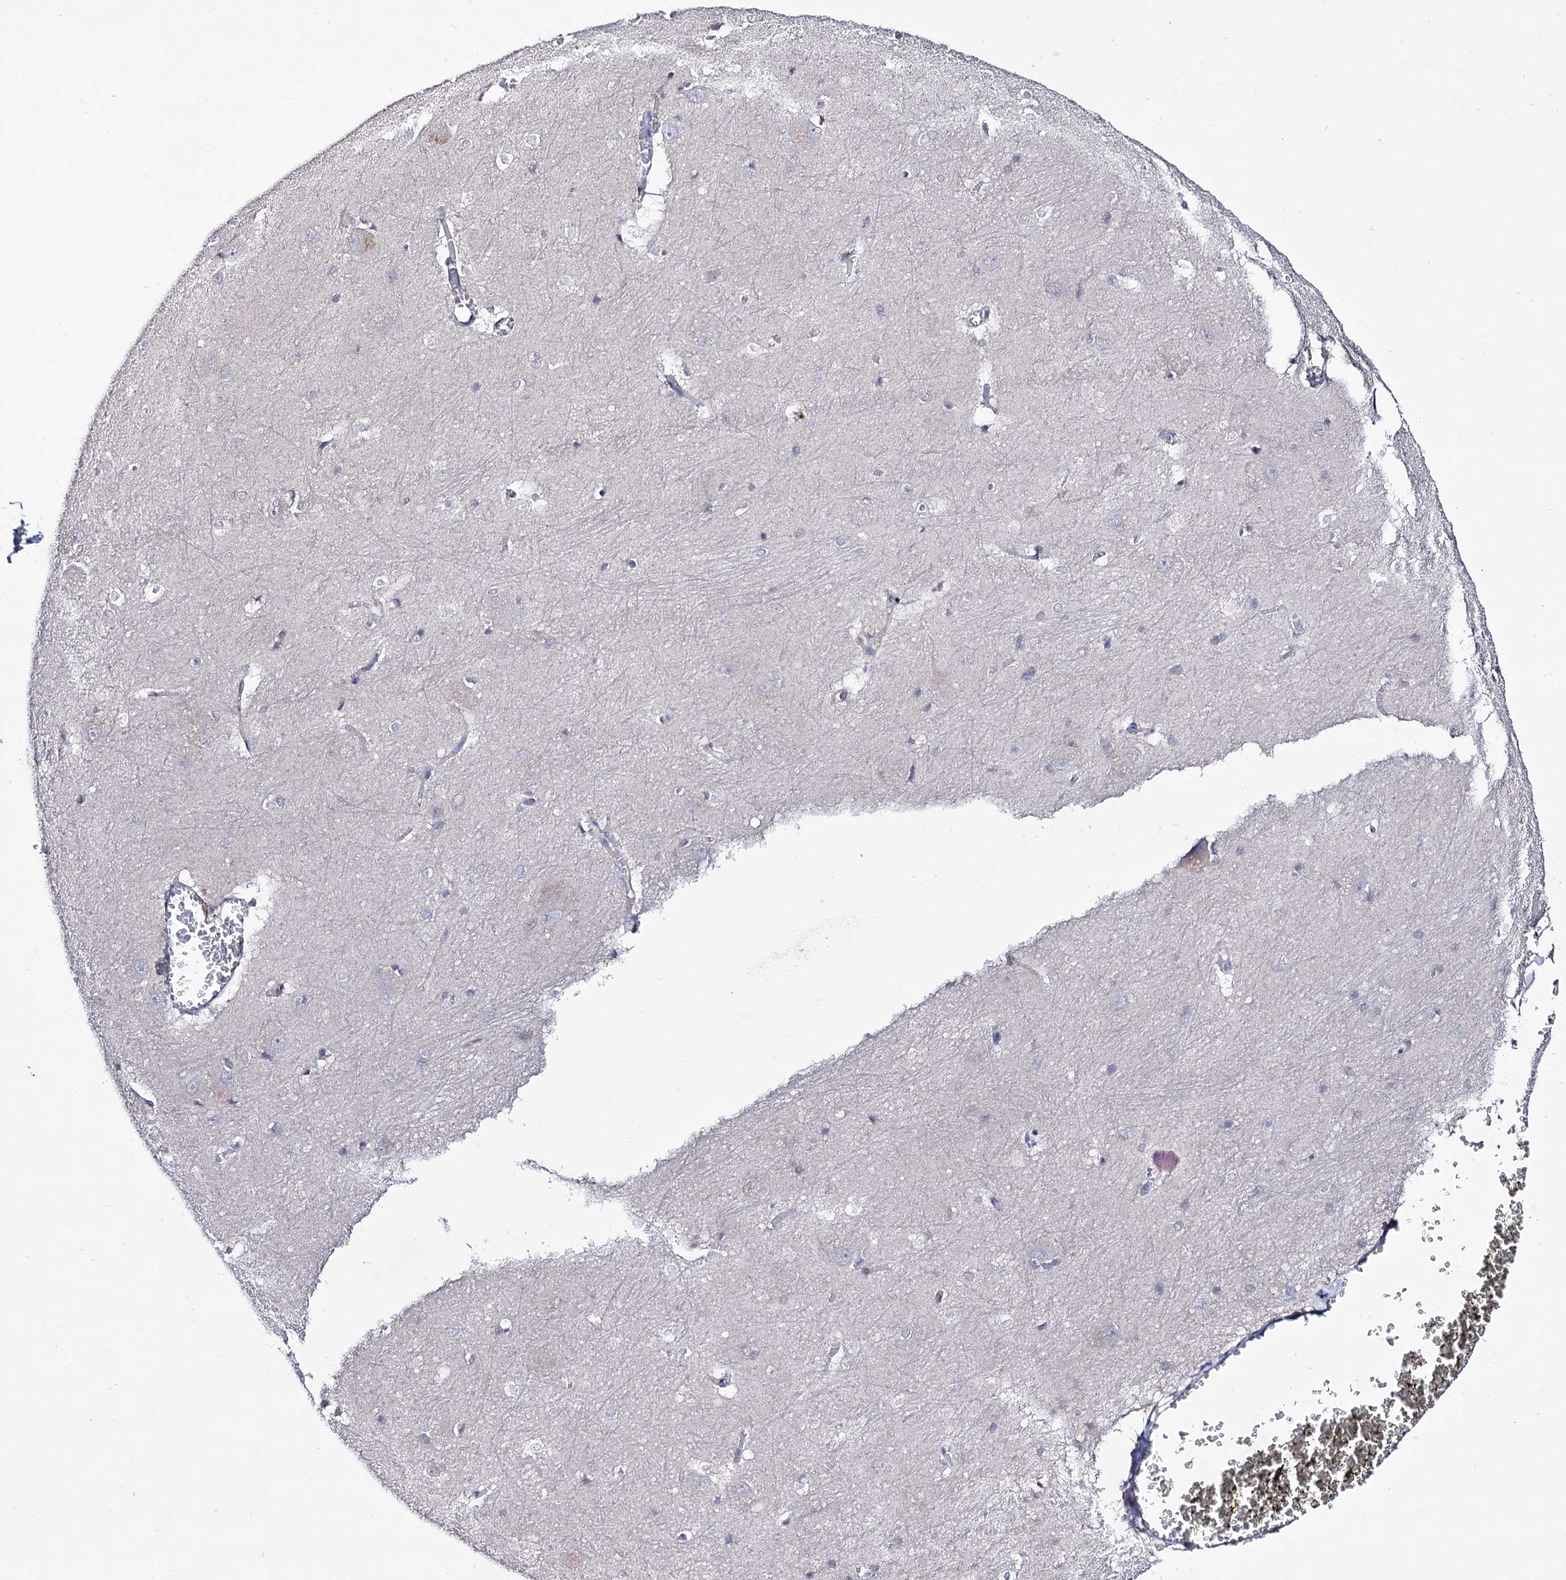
{"staining": {"intensity": "negative", "quantity": "none", "location": "none"}, "tissue": "caudate", "cell_type": "Glial cells", "image_type": "normal", "snomed": [{"axis": "morphology", "description": "Normal tissue, NOS"}, {"axis": "topography", "description": "Lateral ventricle wall"}], "caption": "Immunohistochemistry of normal caudate displays no expression in glial cells.", "gene": "PLIN1", "patient": {"sex": "male", "age": 37}}